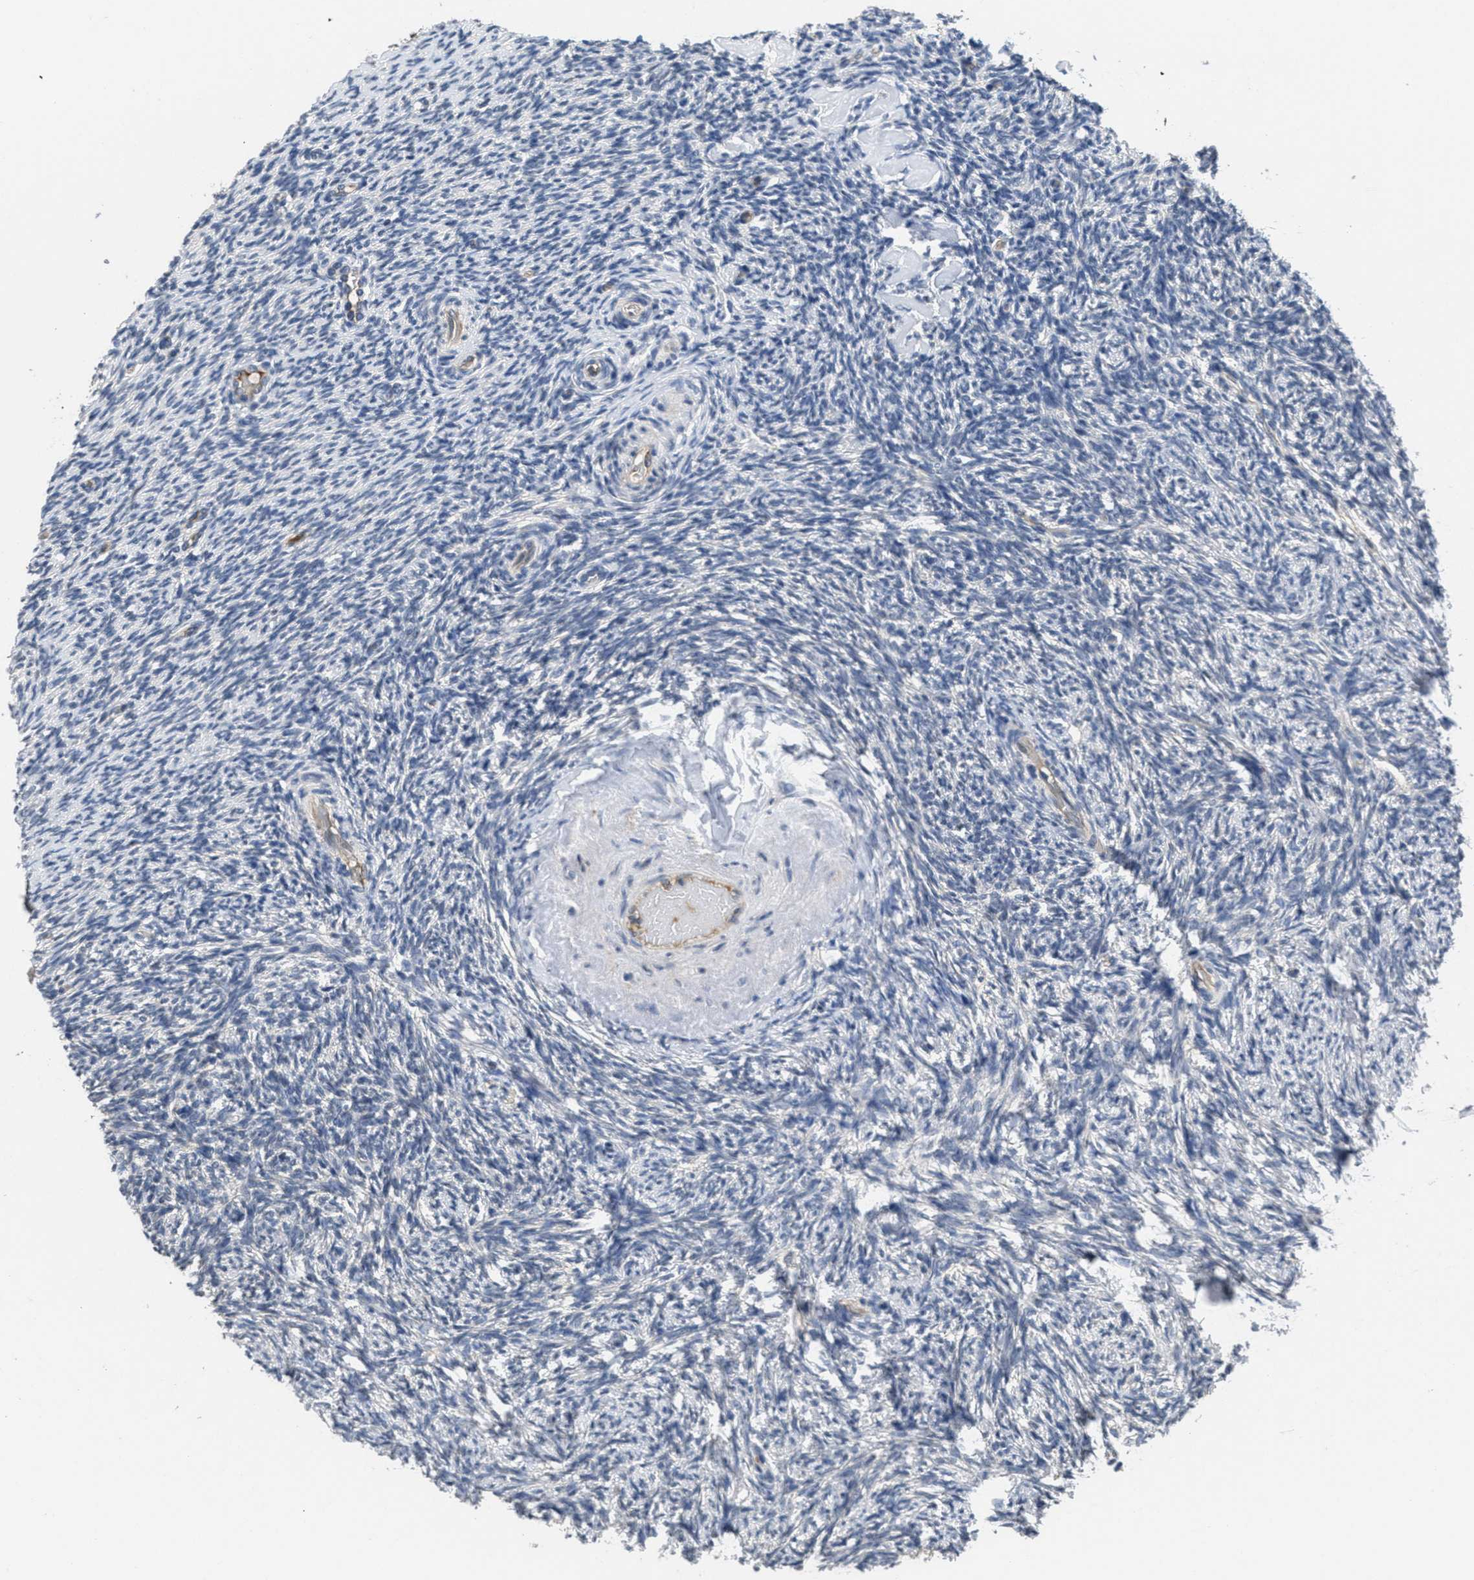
{"staining": {"intensity": "negative", "quantity": "none", "location": "none"}, "tissue": "ovary", "cell_type": "Ovarian stroma cells", "image_type": "normal", "snomed": [{"axis": "morphology", "description": "Normal tissue, NOS"}, {"axis": "topography", "description": "Ovary"}], "caption": "DAB (3,3'-diaminobenzidine) immunohistochemical staining of normal human ovary demonstrates no significant expression in ovarian stroma cells.", "gene": "ANGPT1", "patient": {"sex": "female", "age": 60}}